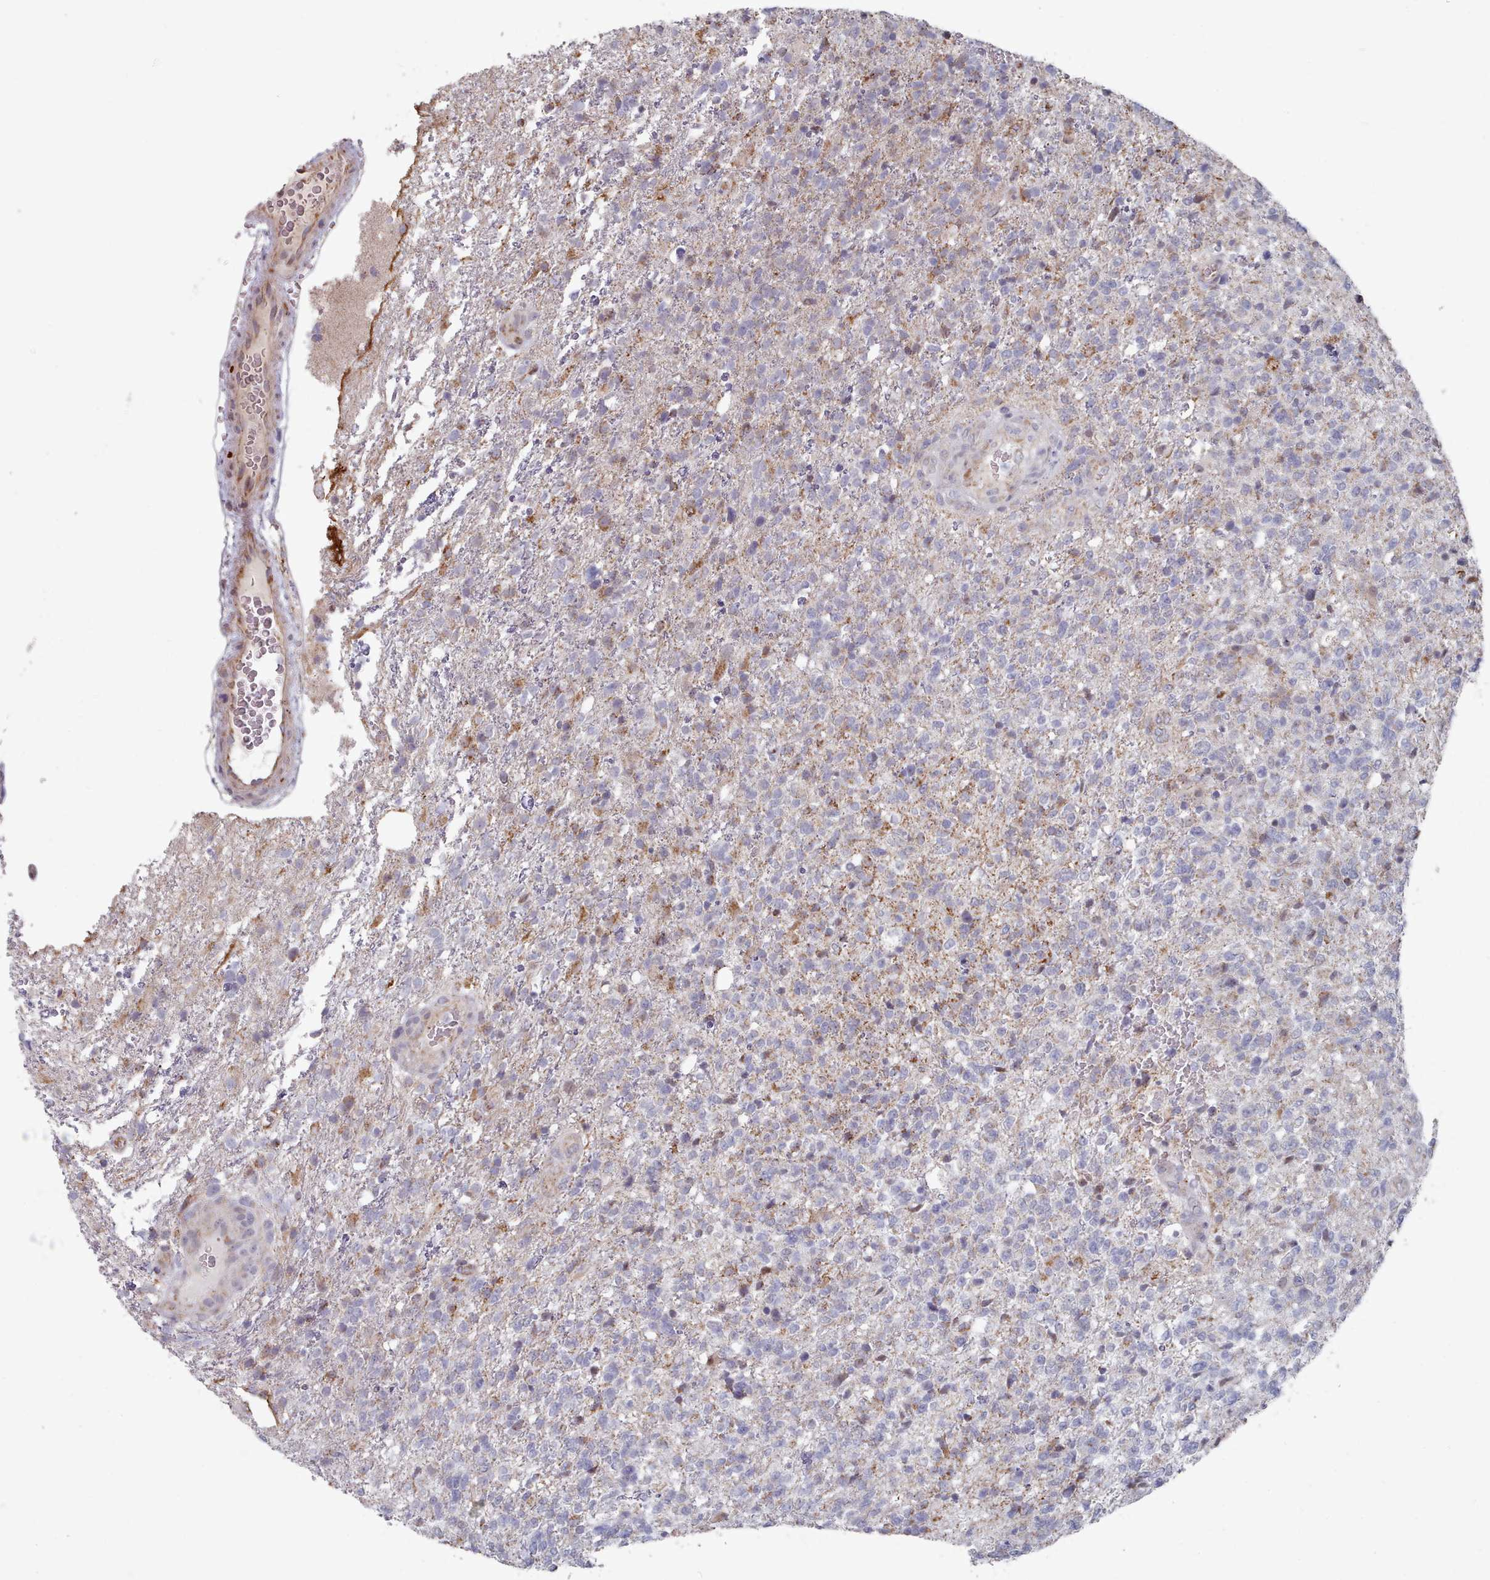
{"staining": {"intensity": "negative", "quantity": "none", "location": "none"}, "tissue": "glioma", "cell_type": "Tumor cells", "image_type": "cancer", "snomed": [{"axis": "morphology", "description": "Glioma, malignant, High grade"}, {"axis": "topography", "description": "Brain"}], "caption": "Glioma was stained to show a protein in brown. There is no significant expression in tumor cells. Brightfield microscopy of immunohistochemistry stained with DAB (3,3'-diaminobenzidine) (brown) and hematoxylin (blue), captured at high magnification.", "gene": "TRARG1", "patient": {"sex": "male", "age": 56}}